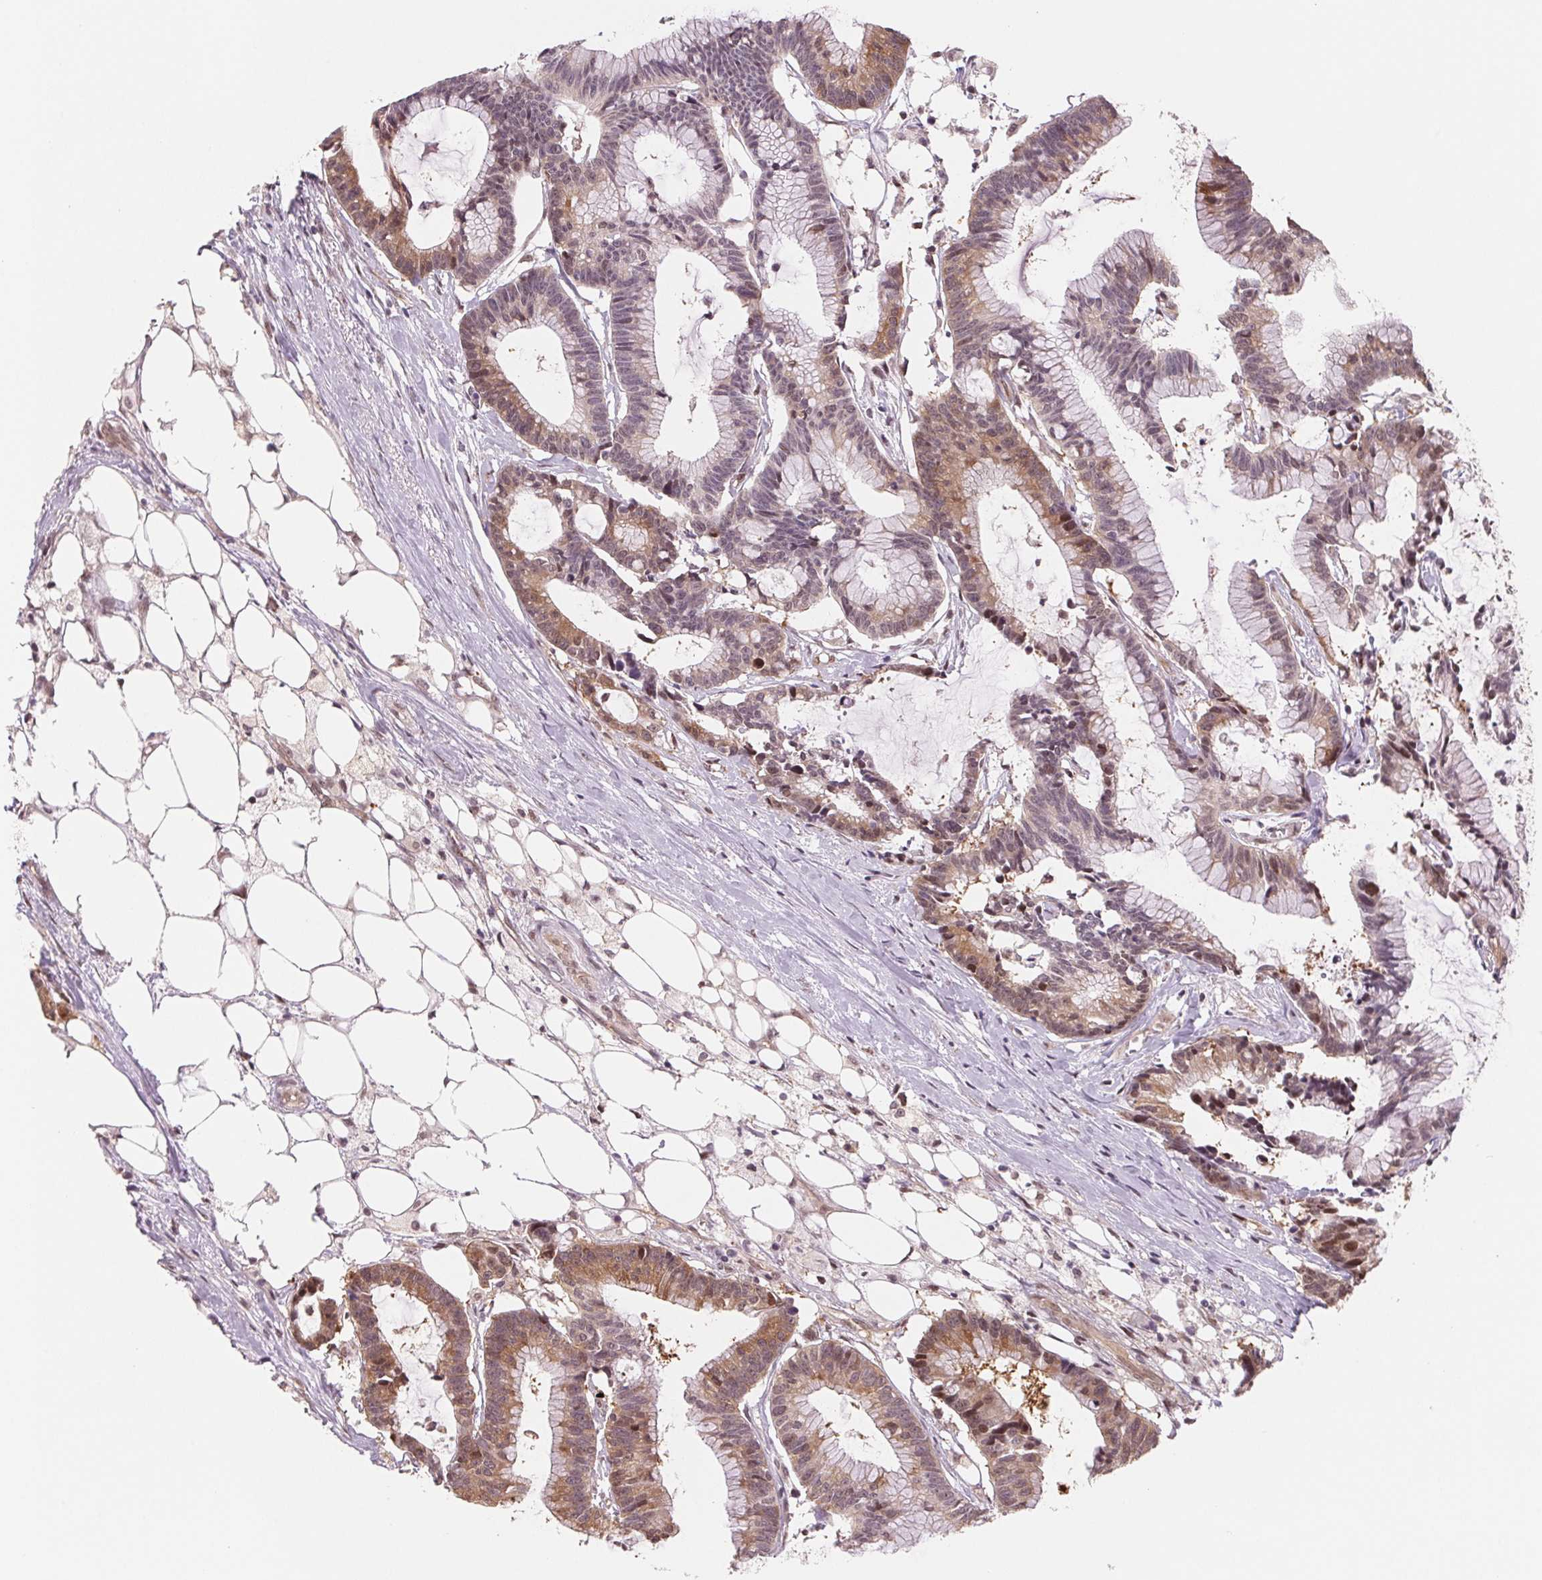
{"staining": {"intensity": "moderate", "quantity": "25%-75%", "location": "cytoplasmic/membranous"}, "tissue": "colorectal cancer", "cell_type": "Tumor cells", "image_type": "cancer", "snomed": [{"axis": "morphology", "description": "Adenocarcinoma, NOS"}, {"axis": "topography", "description": "Colon"}], "caption": "This is an image of immunohistochemistry staining of colorectal cancer (adenocarcinoma), which shows moderate expression in the cytoplasmic/membranous of tumor cells.", "gene": "DNAJB6", "patient": {"sex": "female", "age": 78}}